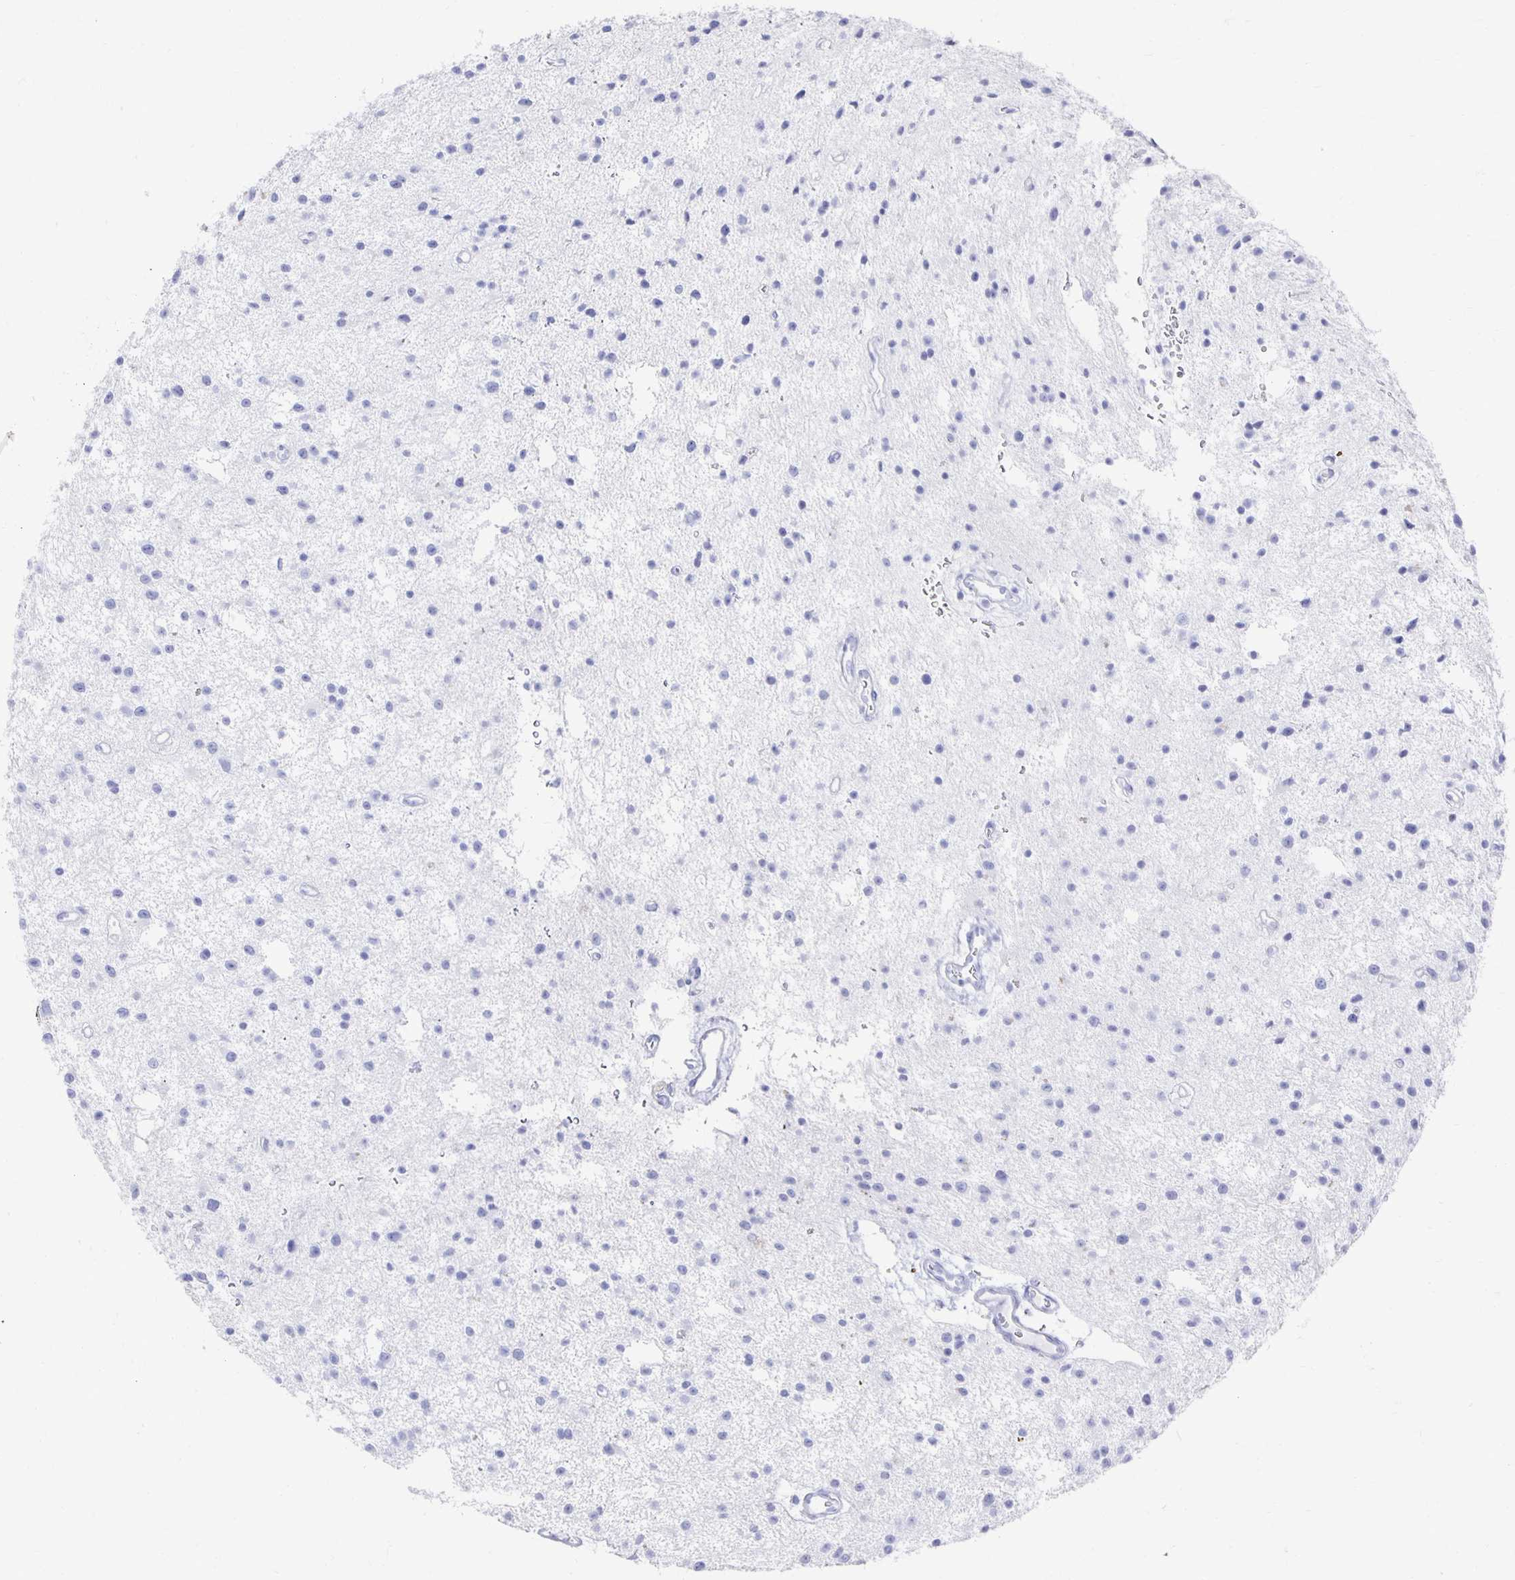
{"staining": {"intensity": "negative", "quantity": "none", "location": "none"}, "tissue": "glioma", "cell_type": "Tumor cells", "image_type": "cancer", "snomed": [{"axis": "morphology", "description": "Glioma, malignant, Low grade"}, {"axis": "topography", "description": "Brain"}], "caption": "The histopathology image demonstrates no significant staining in tumor cells of malignant glioma (low-grade).", "gene": "PRDM7", "patient": {"sex": "male", "age": 43}}